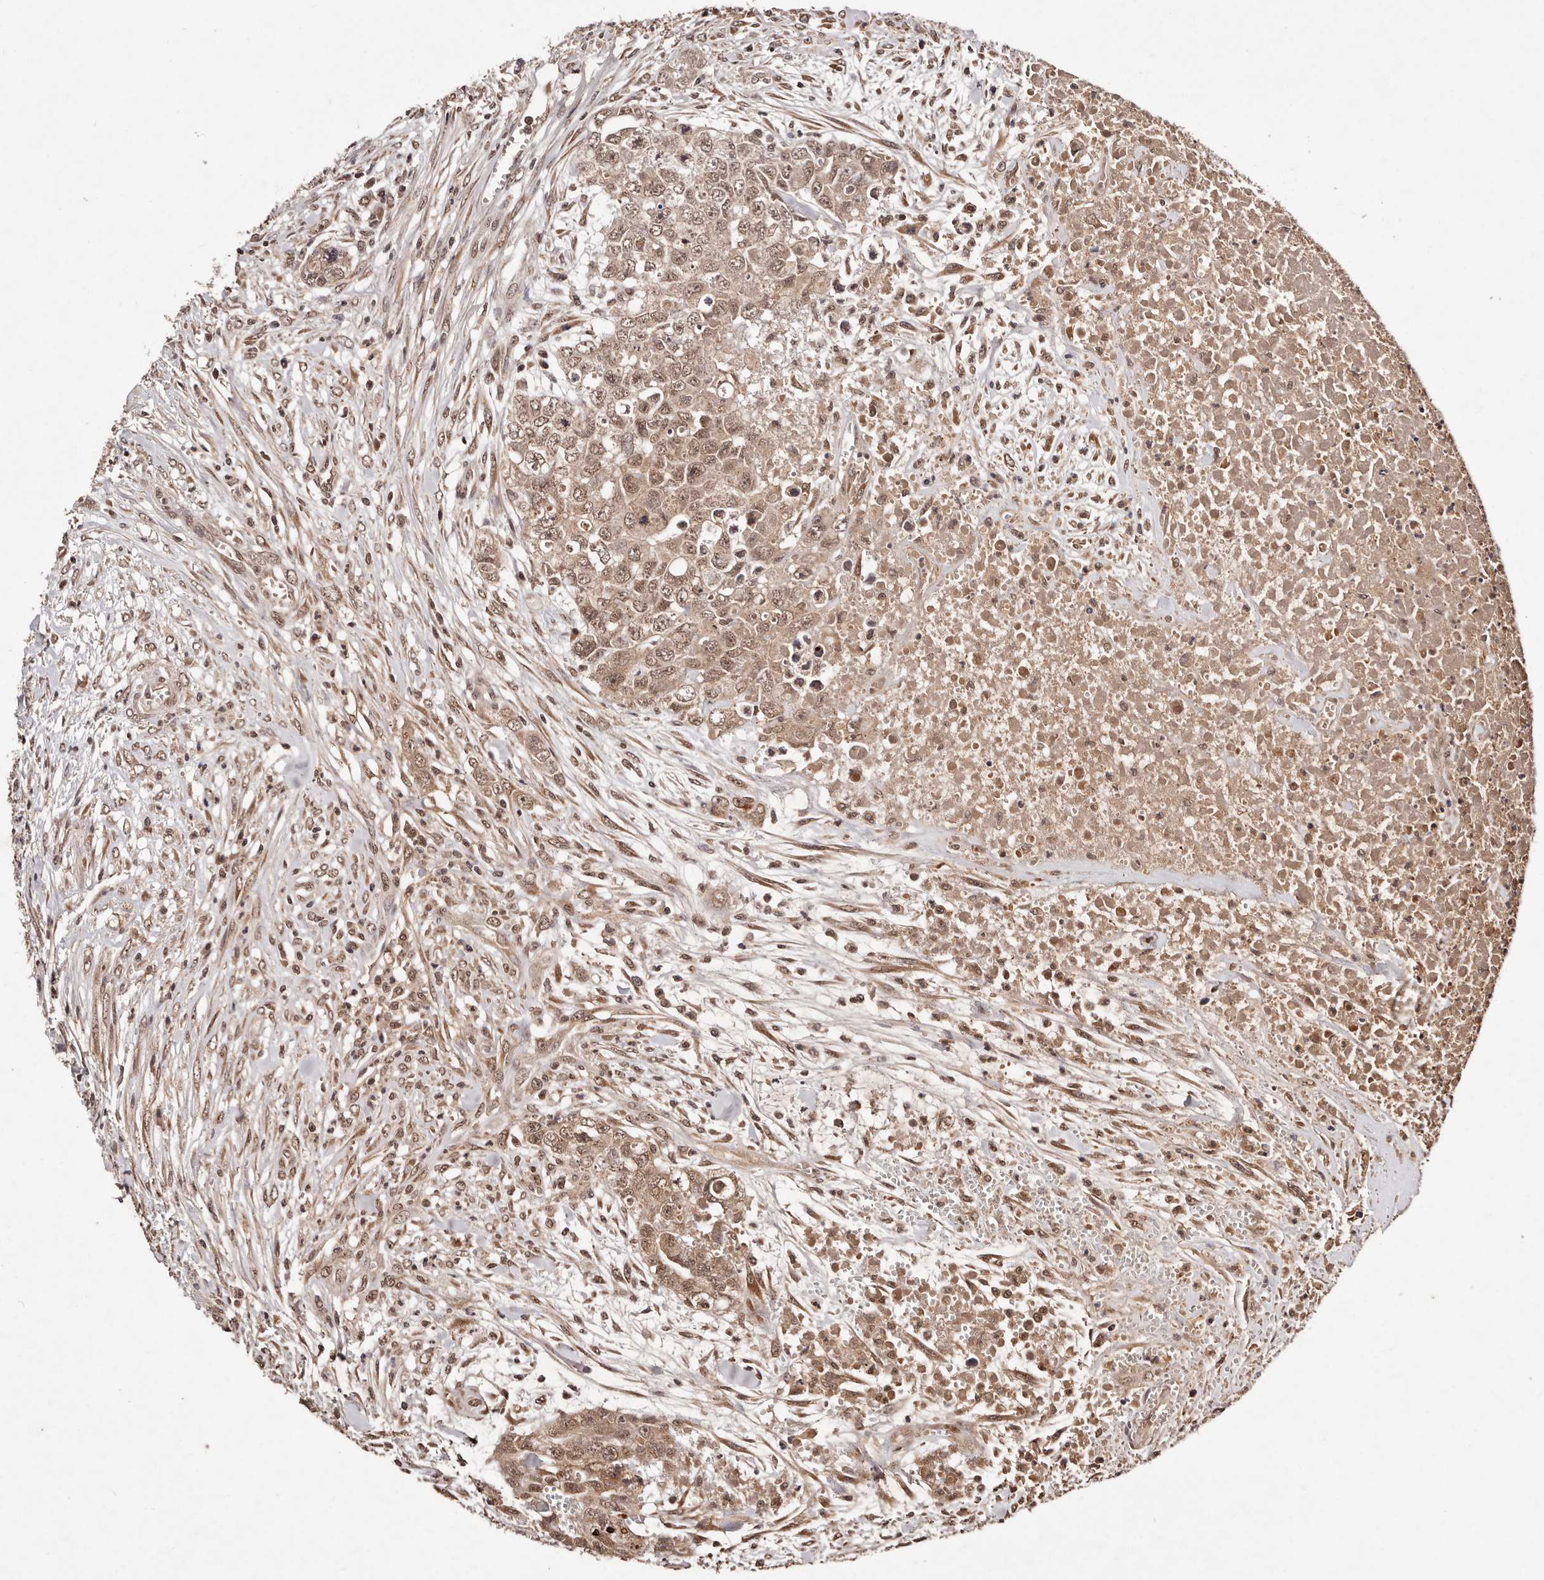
{"staining": {"intensity": "moderate", "quantity": ">75%", "location": "cytoplasmic/membranous,nuclear"}, "tissue": "testis cancer", "cell_type": "Tumor cells", "image_type": "cancer", "snomed": [{"axis": "morphology", "description": "Carcinoma, Embryonal, NOS"}, {"axis": "topography", "description": "Testis"}], "caption": "IHC (DAB) staining of embryonal carcinoma (testis) displays moderate cytoplasmic/membranous and nuclear protein expression in about >75% of tumor cells.", "gene": "BICRAL", "patient": {"sex": "male", "age": 28}}